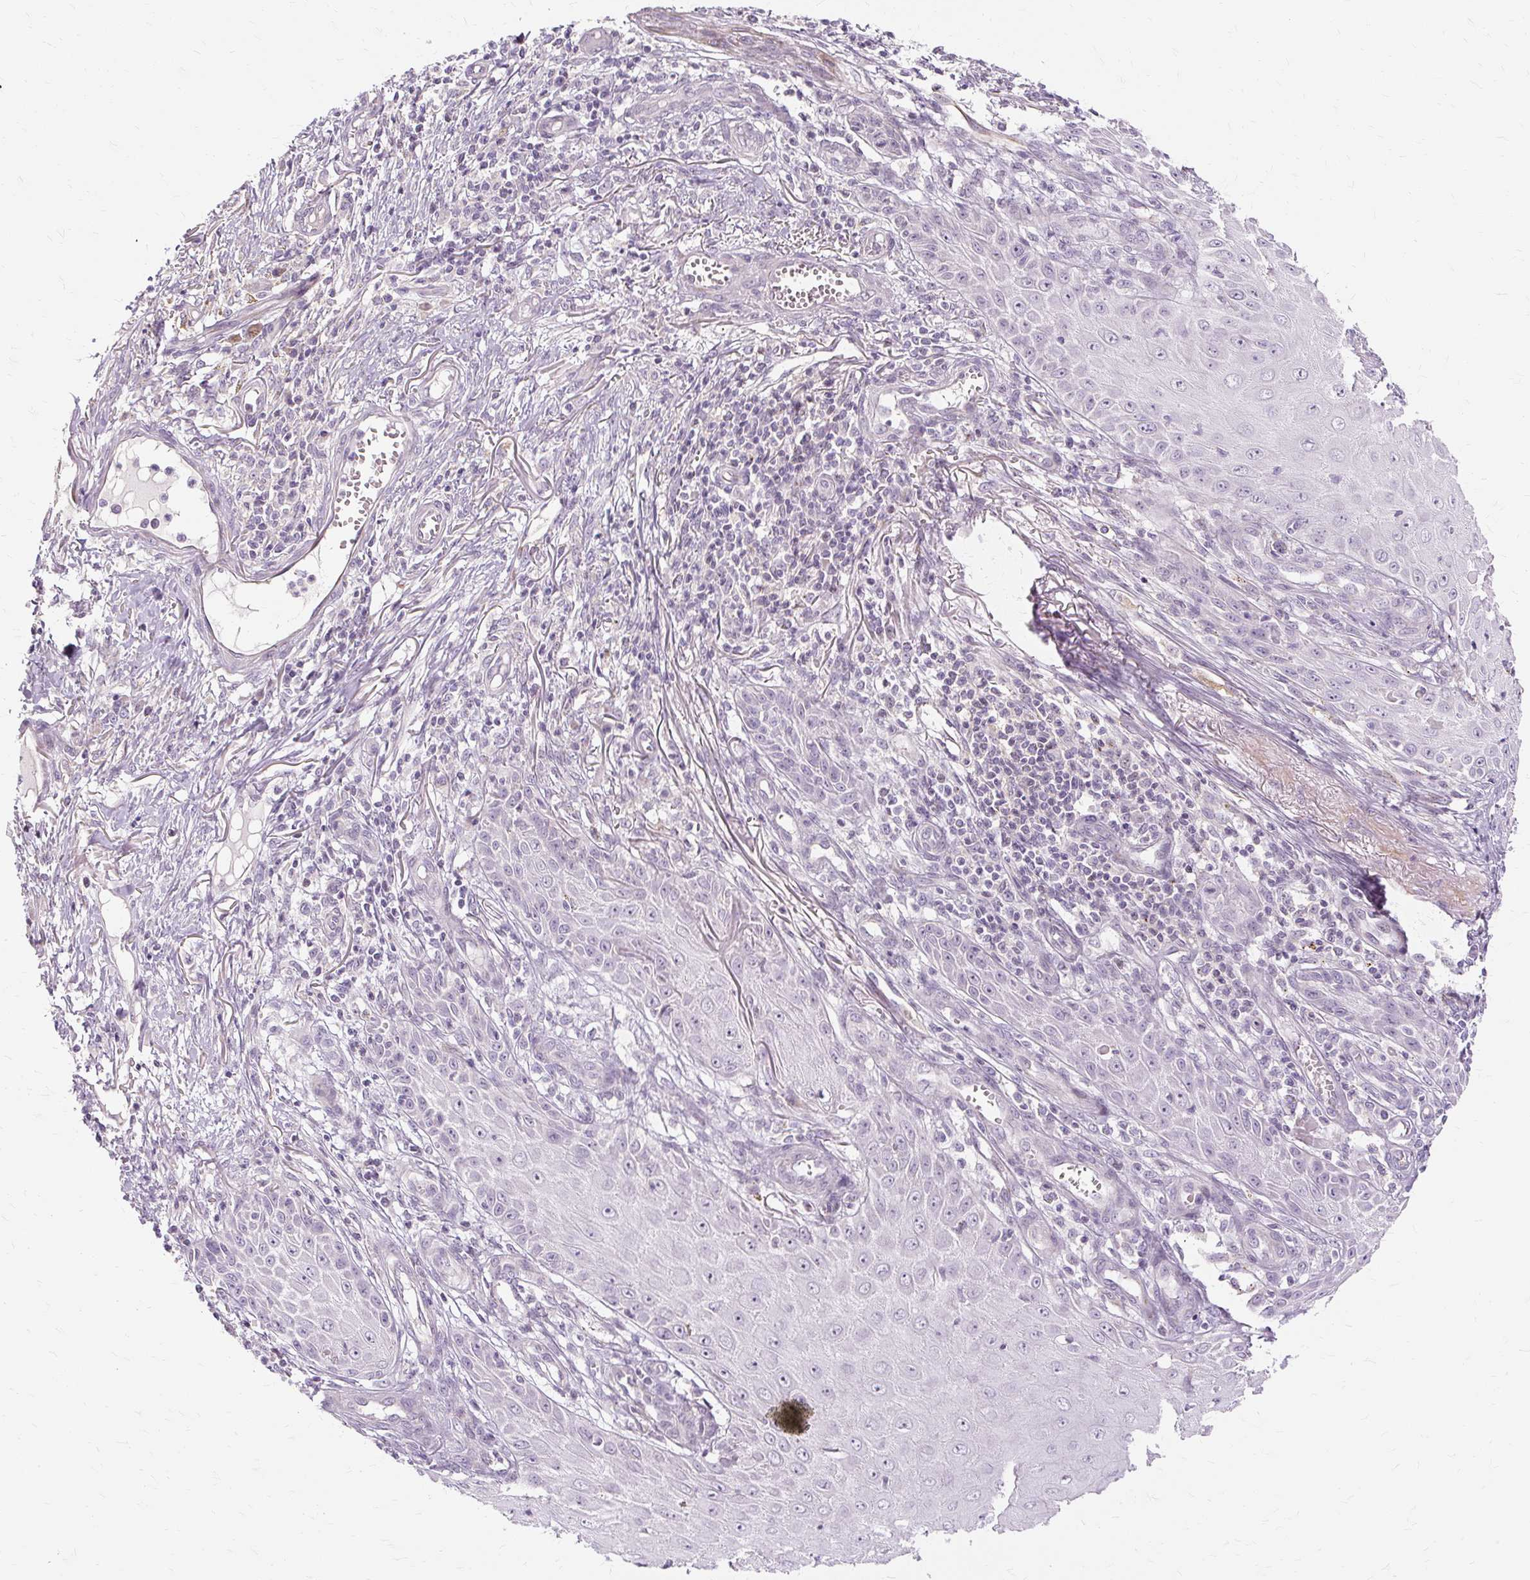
{"staining": {"intensity": "weak", "quantity": "<25%", "location": "nuclear"}, "tissue": "skin cancer", "cell_type": "Tumor cells", "image_type": "cancer", "snomed": [{"axis": "morphology", "description": "Squamous cell carcinoma, NOS"}, {"axis": "topography", "description": "Skin"}], "caption": "A photomicrograph of skin cancer stained for a protein demonstrates no brown staining in tumor cells.", "gene": "MMACHC", "patient": {"sex": "female", "age": 73}}